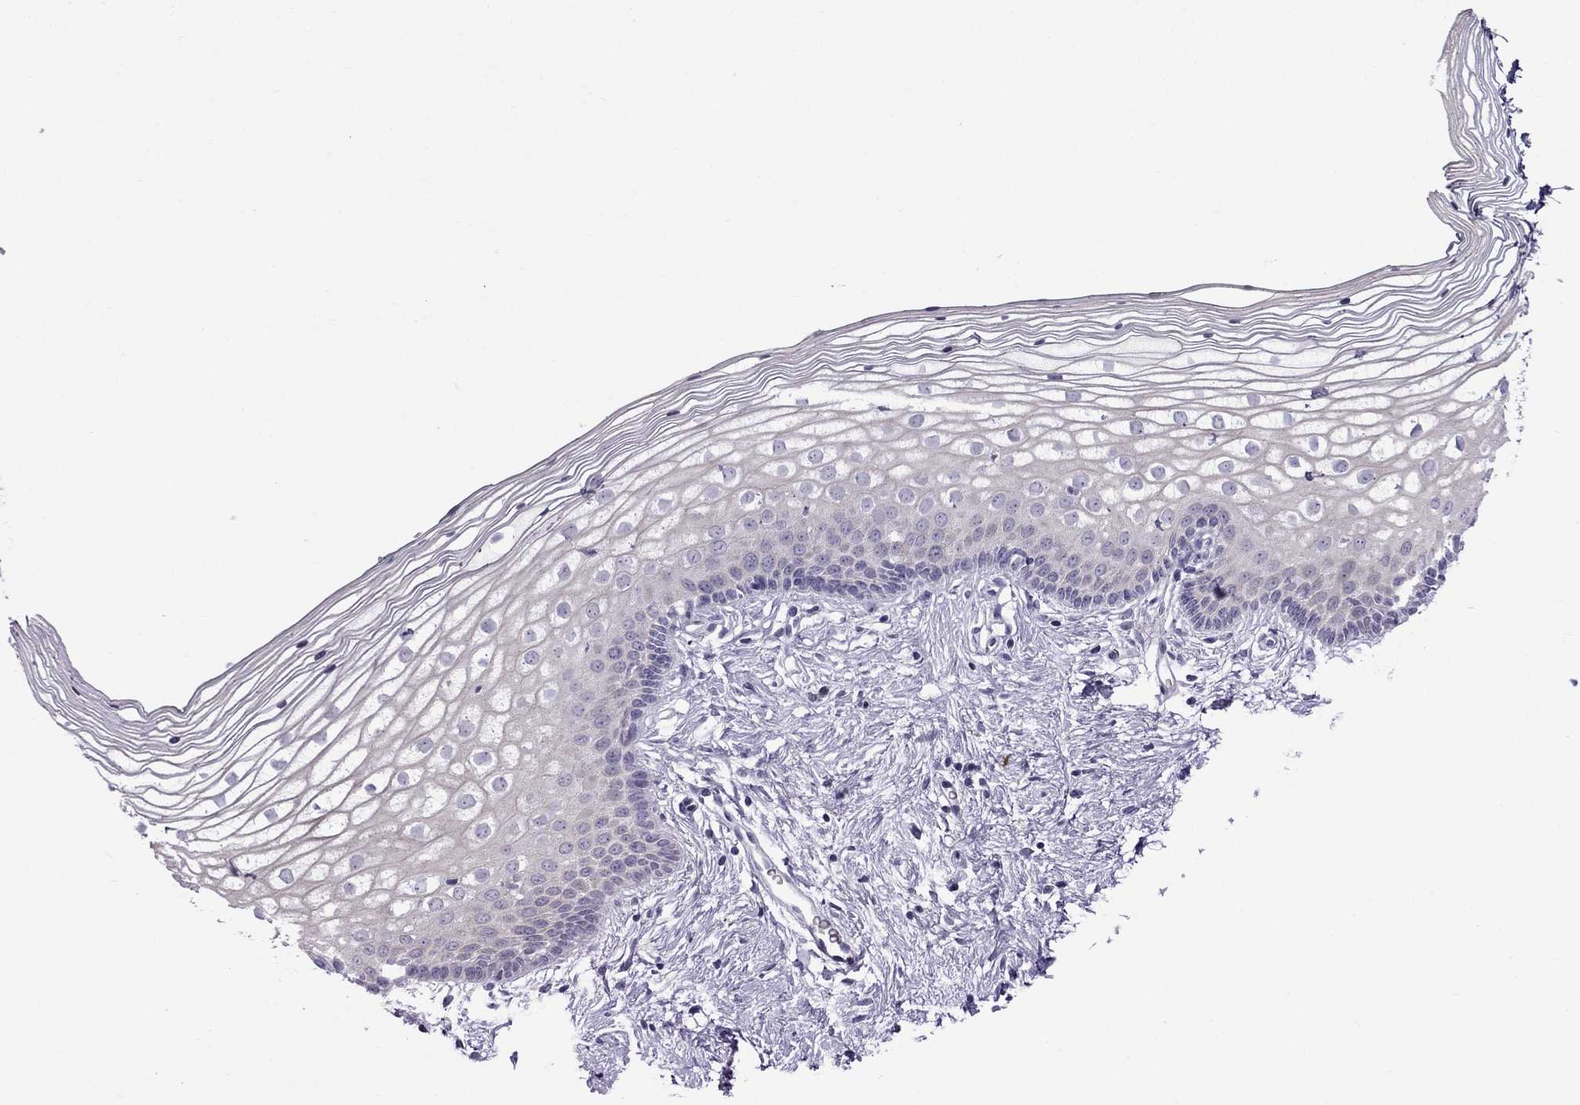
{"staining": {"intensity": "negative", "quantity": "none", "location": "none"}, "tissue": "vagina", "cell_type": "Squamous epithelial cells", "image_type": "normal", "snomed": [{"axis": "morphology", "description": "Normal tissue, NOS"}, {"axis": "topography", "description": "Vagina"}], "caption": "Immunohistochemistry photomicrograph of normal vagina: vagina stained with DAB demonstrates no significant protein staining in squamous epithelial cells. (DAB IHC with hematoxylin counter stain).", "gene": "MGP", "patient": {"sex": "female", "age": 36}}